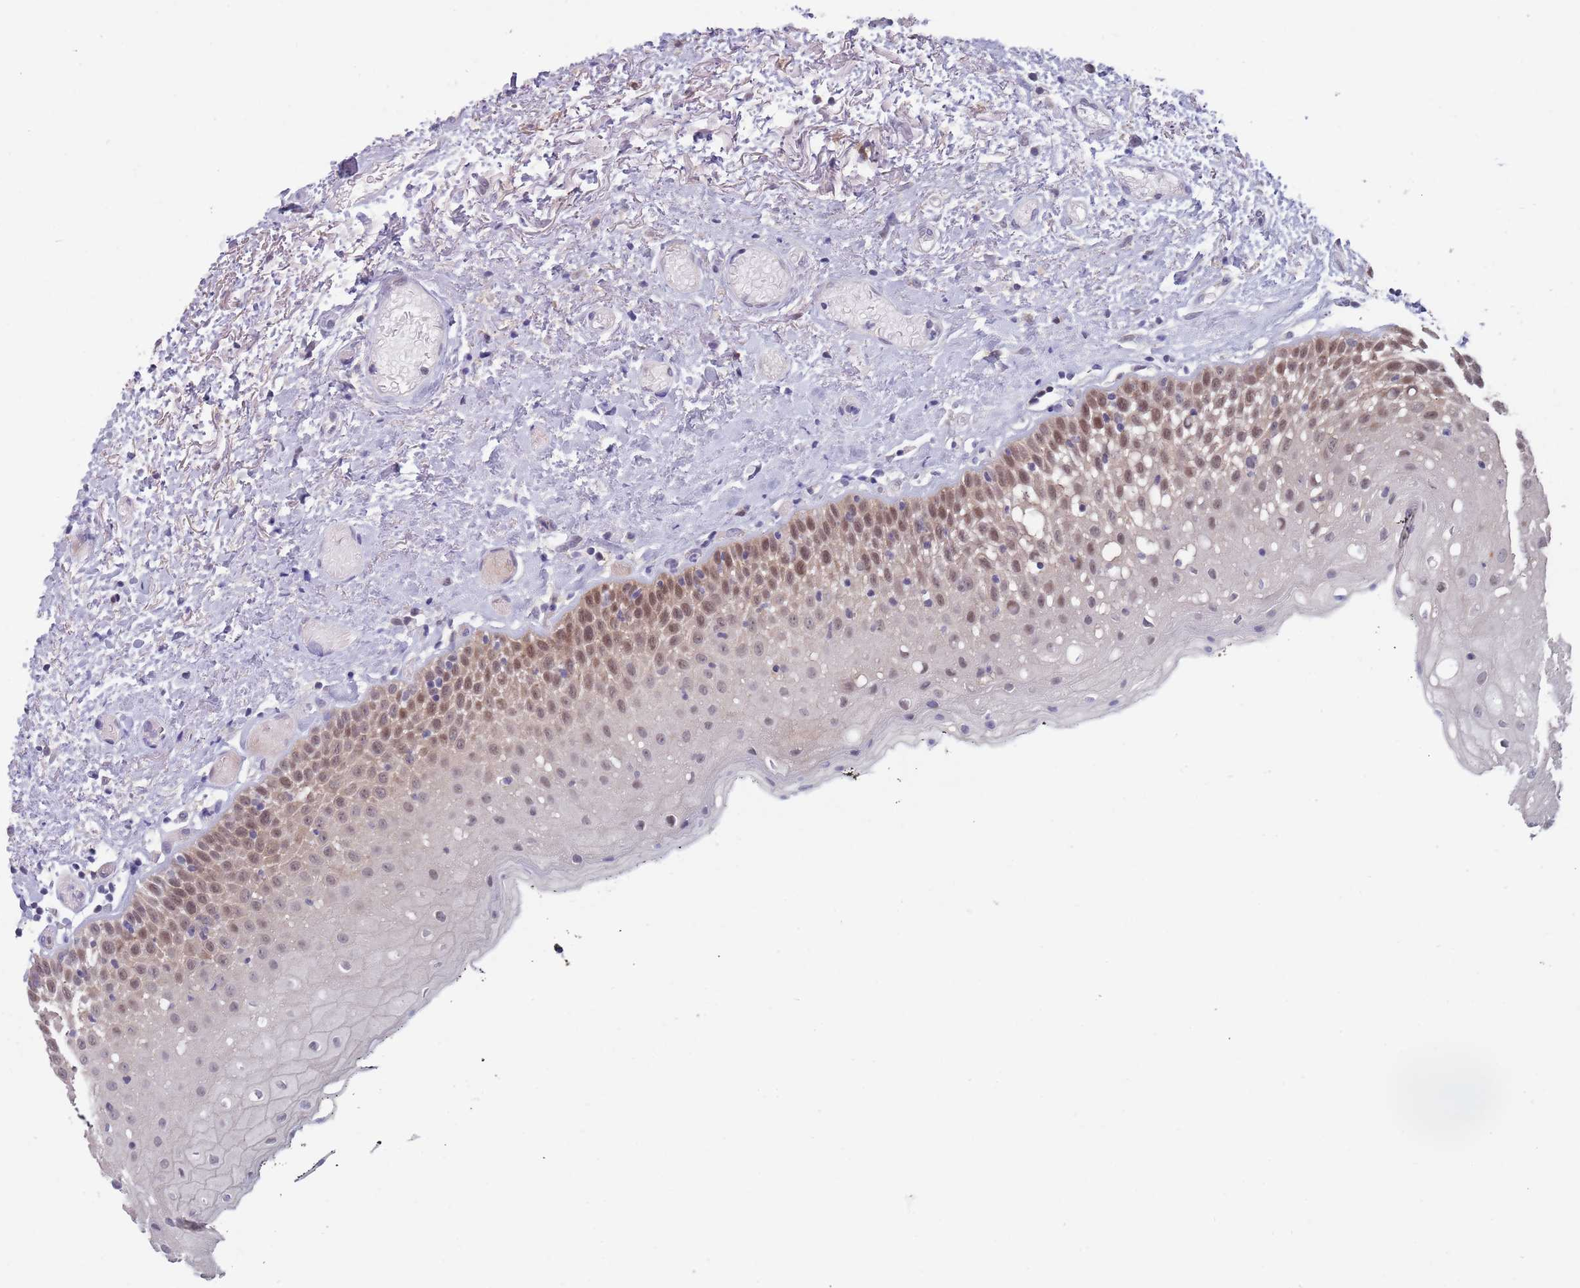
{"staining": {"intensity": "weak", "quantity": "25%-75%", "location": "cytoplasmic/membranous,nuclear"}, "tissue": "oral mucosa", "cell_type": "Squamous epithelial cells", "image_type": "normal", "snomed": [{"axis": "morphology", "description": "Normal tissue, NOS"}, {"axis": "topography", "description": "Oral tissue"}], "caption": "Immunohistochemistry (IHC) photomicrograph of unremarkable human oral mucosa stained for a protein (brown), which reveals low levels of weak cytoplasmic/membranous,nuclear expression in approximately 25%-75% of squamous epithelial cells.", "gene": "CLNS1A", "patient": {"sex": "male", "age": 74}}